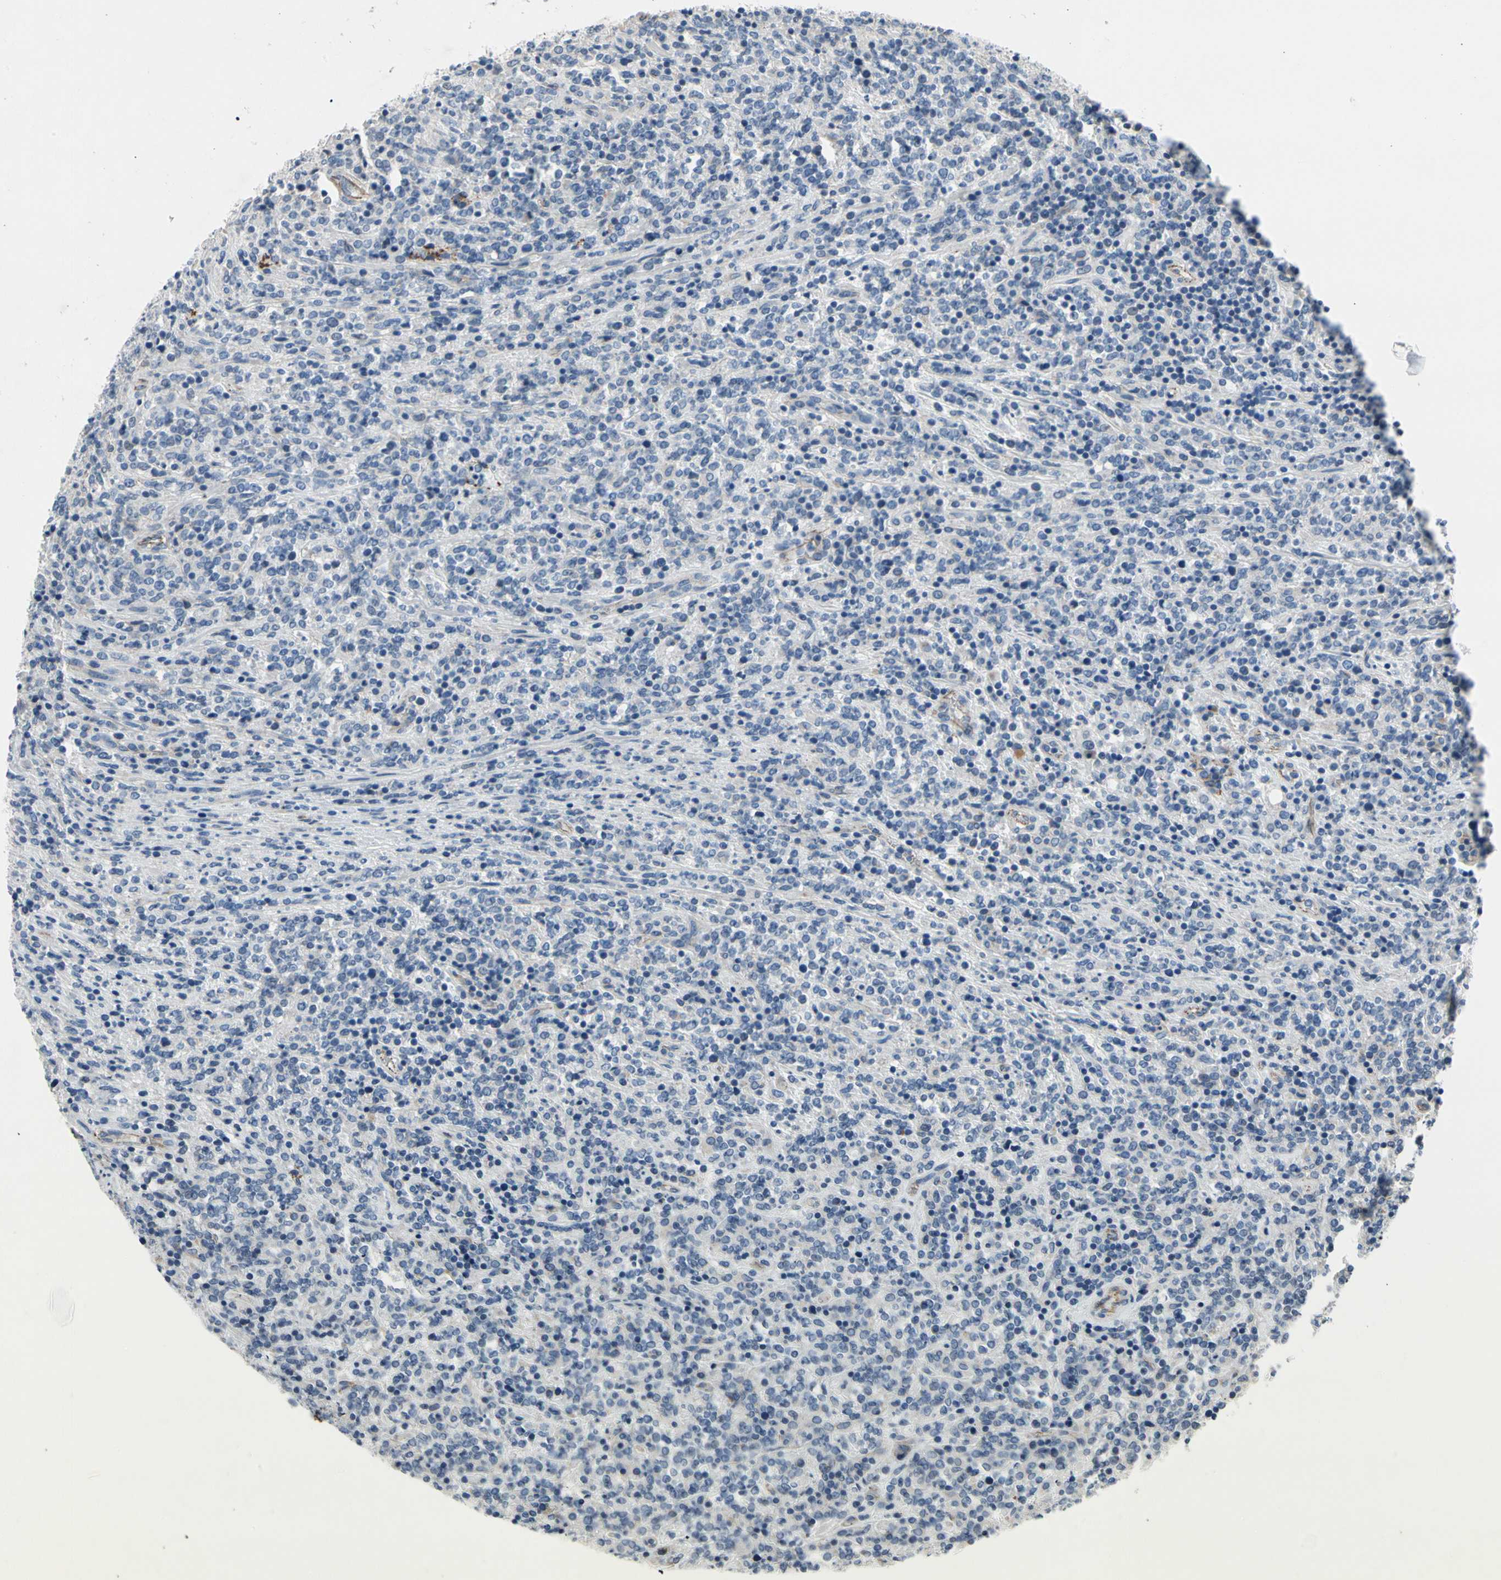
{"staining": {"intensity": "negative", "quantity": "none", "location": "none"}, "tissue": "lymphoma", "cell_type": "Tumor cells", "image_type": "cancer", "snomed": [{"axis": "morphology", "description": "Malignant lymphoma, non-Hodgkin's type, High grade"}, {"axis": "topography", "description": "Soft tissue"}], "caption": "A histopathology image of high-grade malignant lymphoma, non-Hodgkin's type stained for a protein reveals no brown staining in tumor cells.", "gene": "LGR6", "patient": {"sex": "male", "age": 18}}